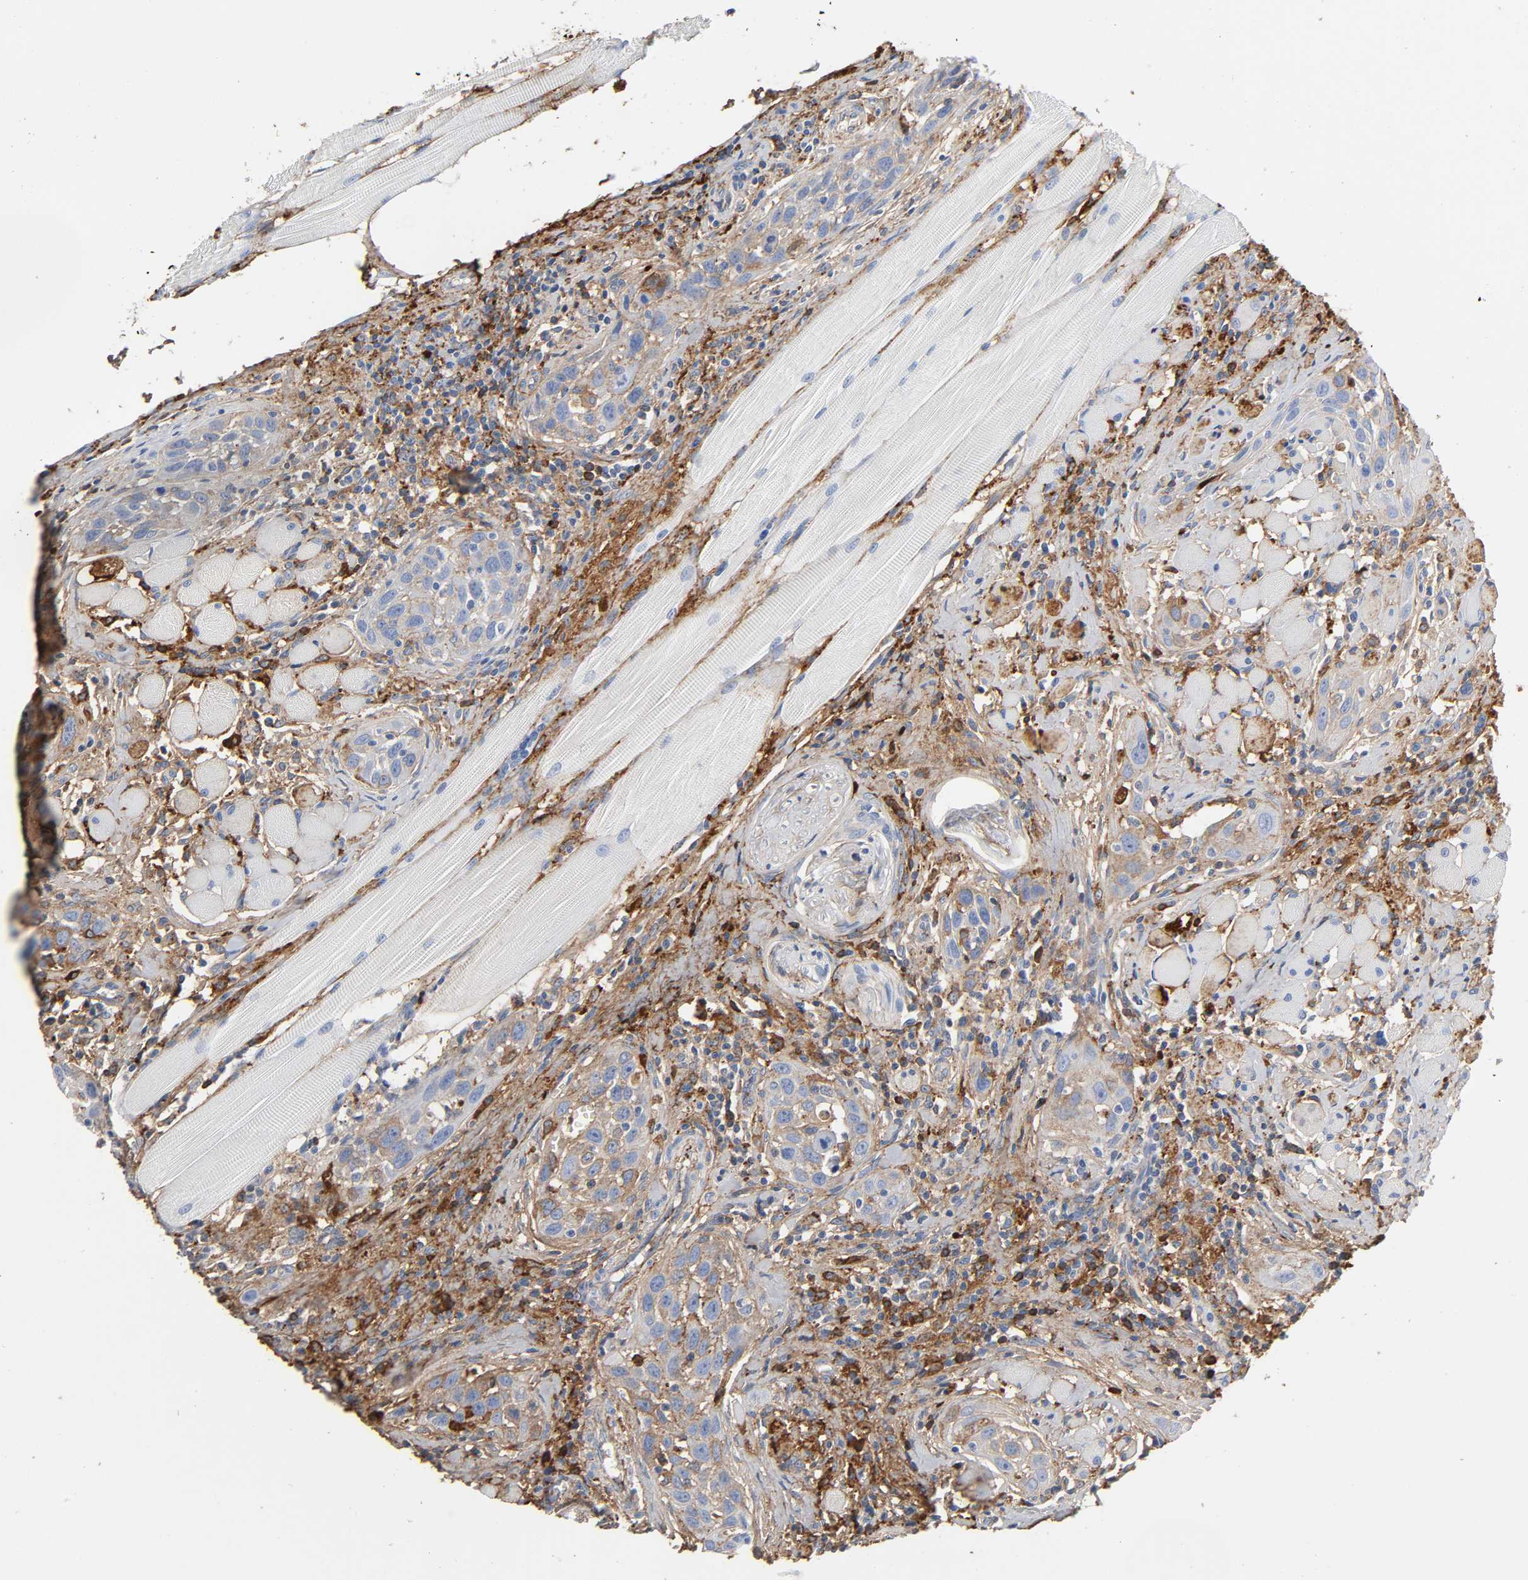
{"staining": {"intensity": "moderate", "quantity": "25%-75%", "location": "cytoplasmic/membranous"}, "tissue": "head and neck cancer", "cell_type": "Tumor cells", "image_type": "cancer", "snomed": [{"axis": "morphology", "description": "Squamous cell carcinoma, NOS"}, {"axis": "topography", "description": "Oral tissue"}, {"axis": "topography", "description": "Head-Neck"}], "caption": "The immunohistochemical stain labels moderate cytoplasmic/membranous staining in tumor cells of squamous cell carcinoma (head and neck) tissue.", "gene": "C3", "patient": {"sex": "female", "age": 50}}